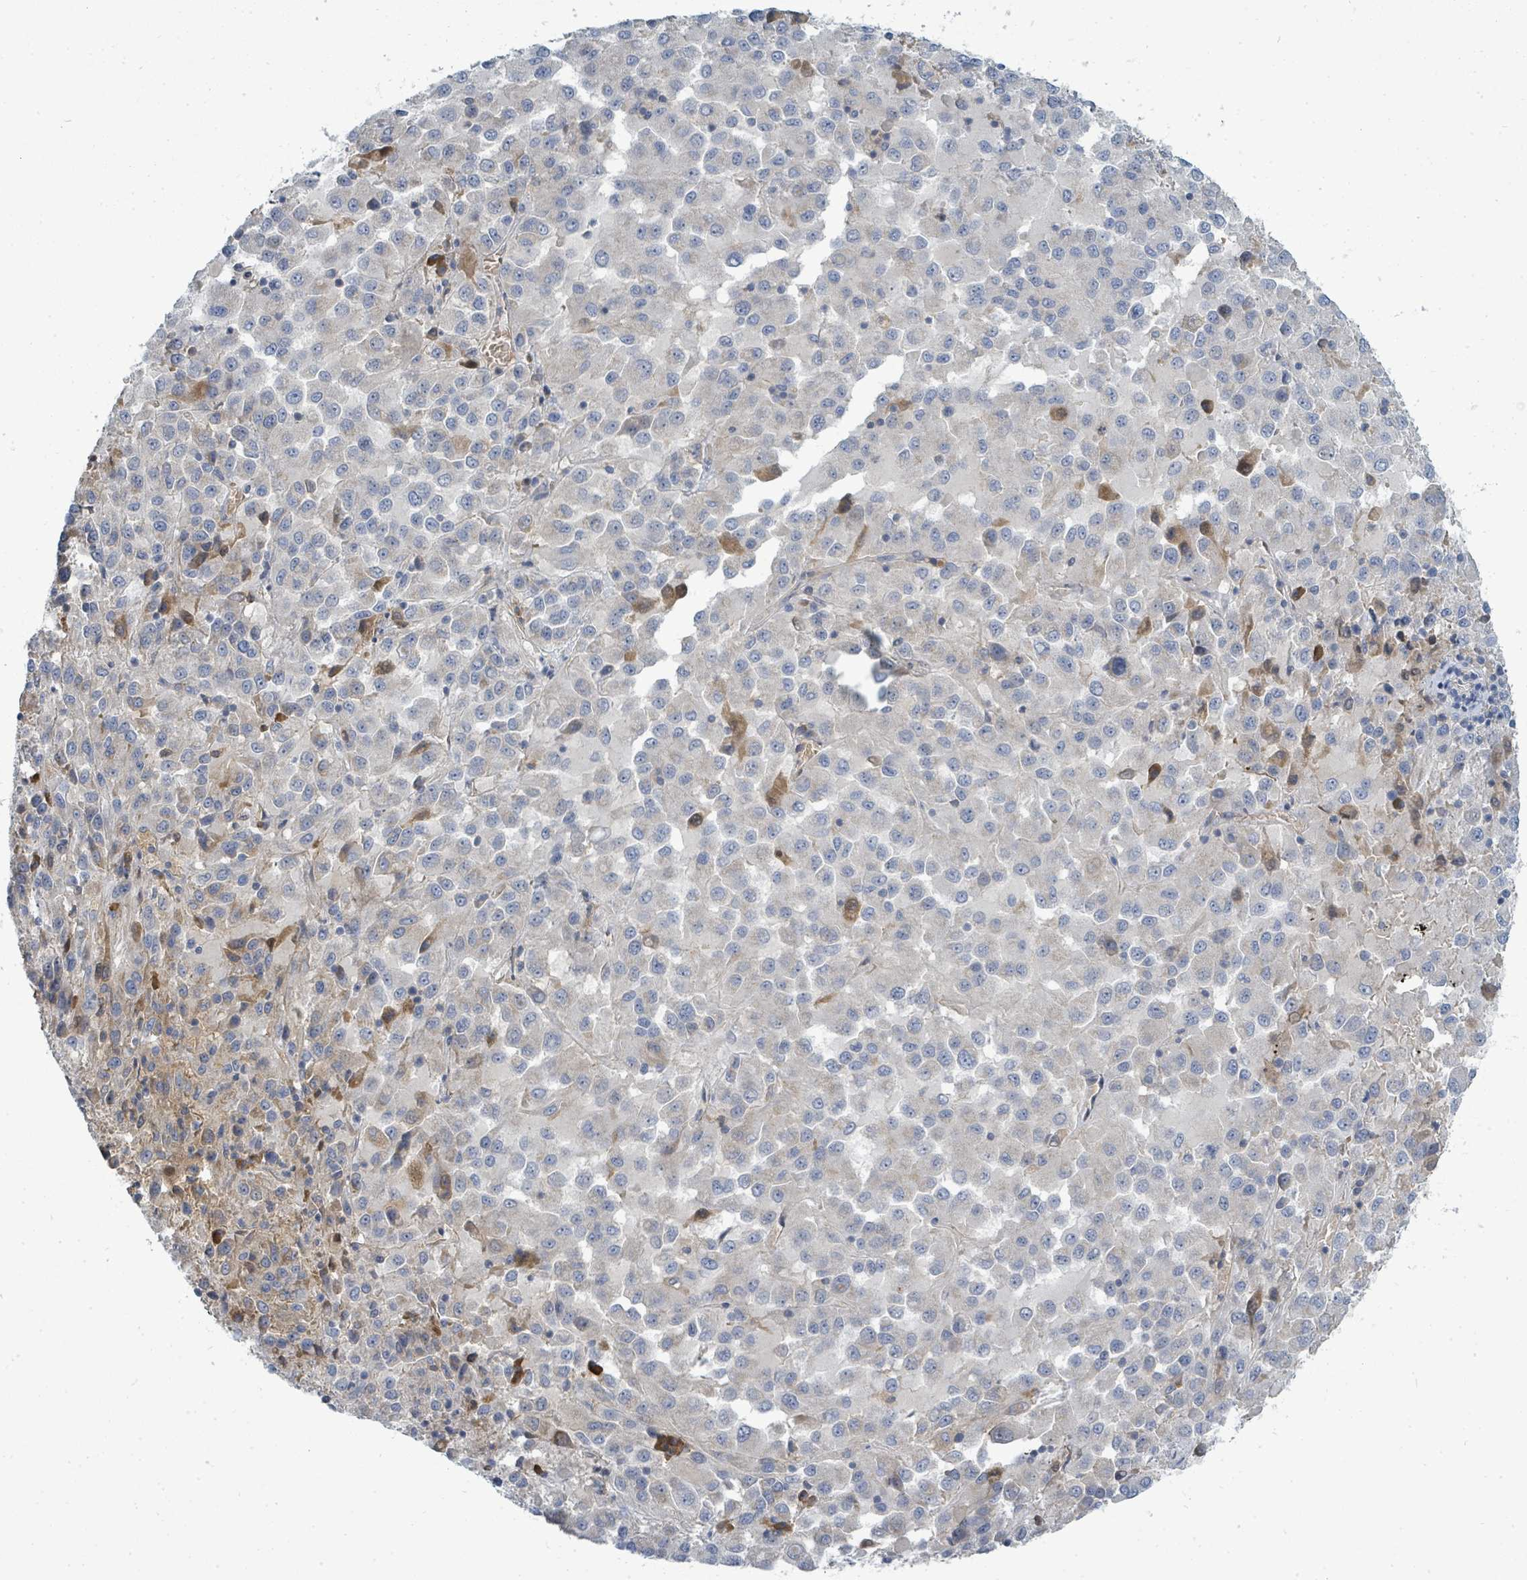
{"staining": {"intensity": "moderate", "quantity": "<25%", "location": "cytoplasmic/membranous"}, "tissue": "melanoma", "cell_type": "Tumor cells", "image_type": "cancer", "snomed": [{"axis": "morphology", "description": "Malignant melanoma, Metastatic site"}, {"axis": "topography", "description": "Lung"}], "caption": "This is an image of immunohistochemistry (IHC) staining of melanoma, which shows moderate positivity in the cytoplasmic/membranous of tumor cells.", "gene": "SLC25A23", "patient": {"sex": "male", "age": 64}}